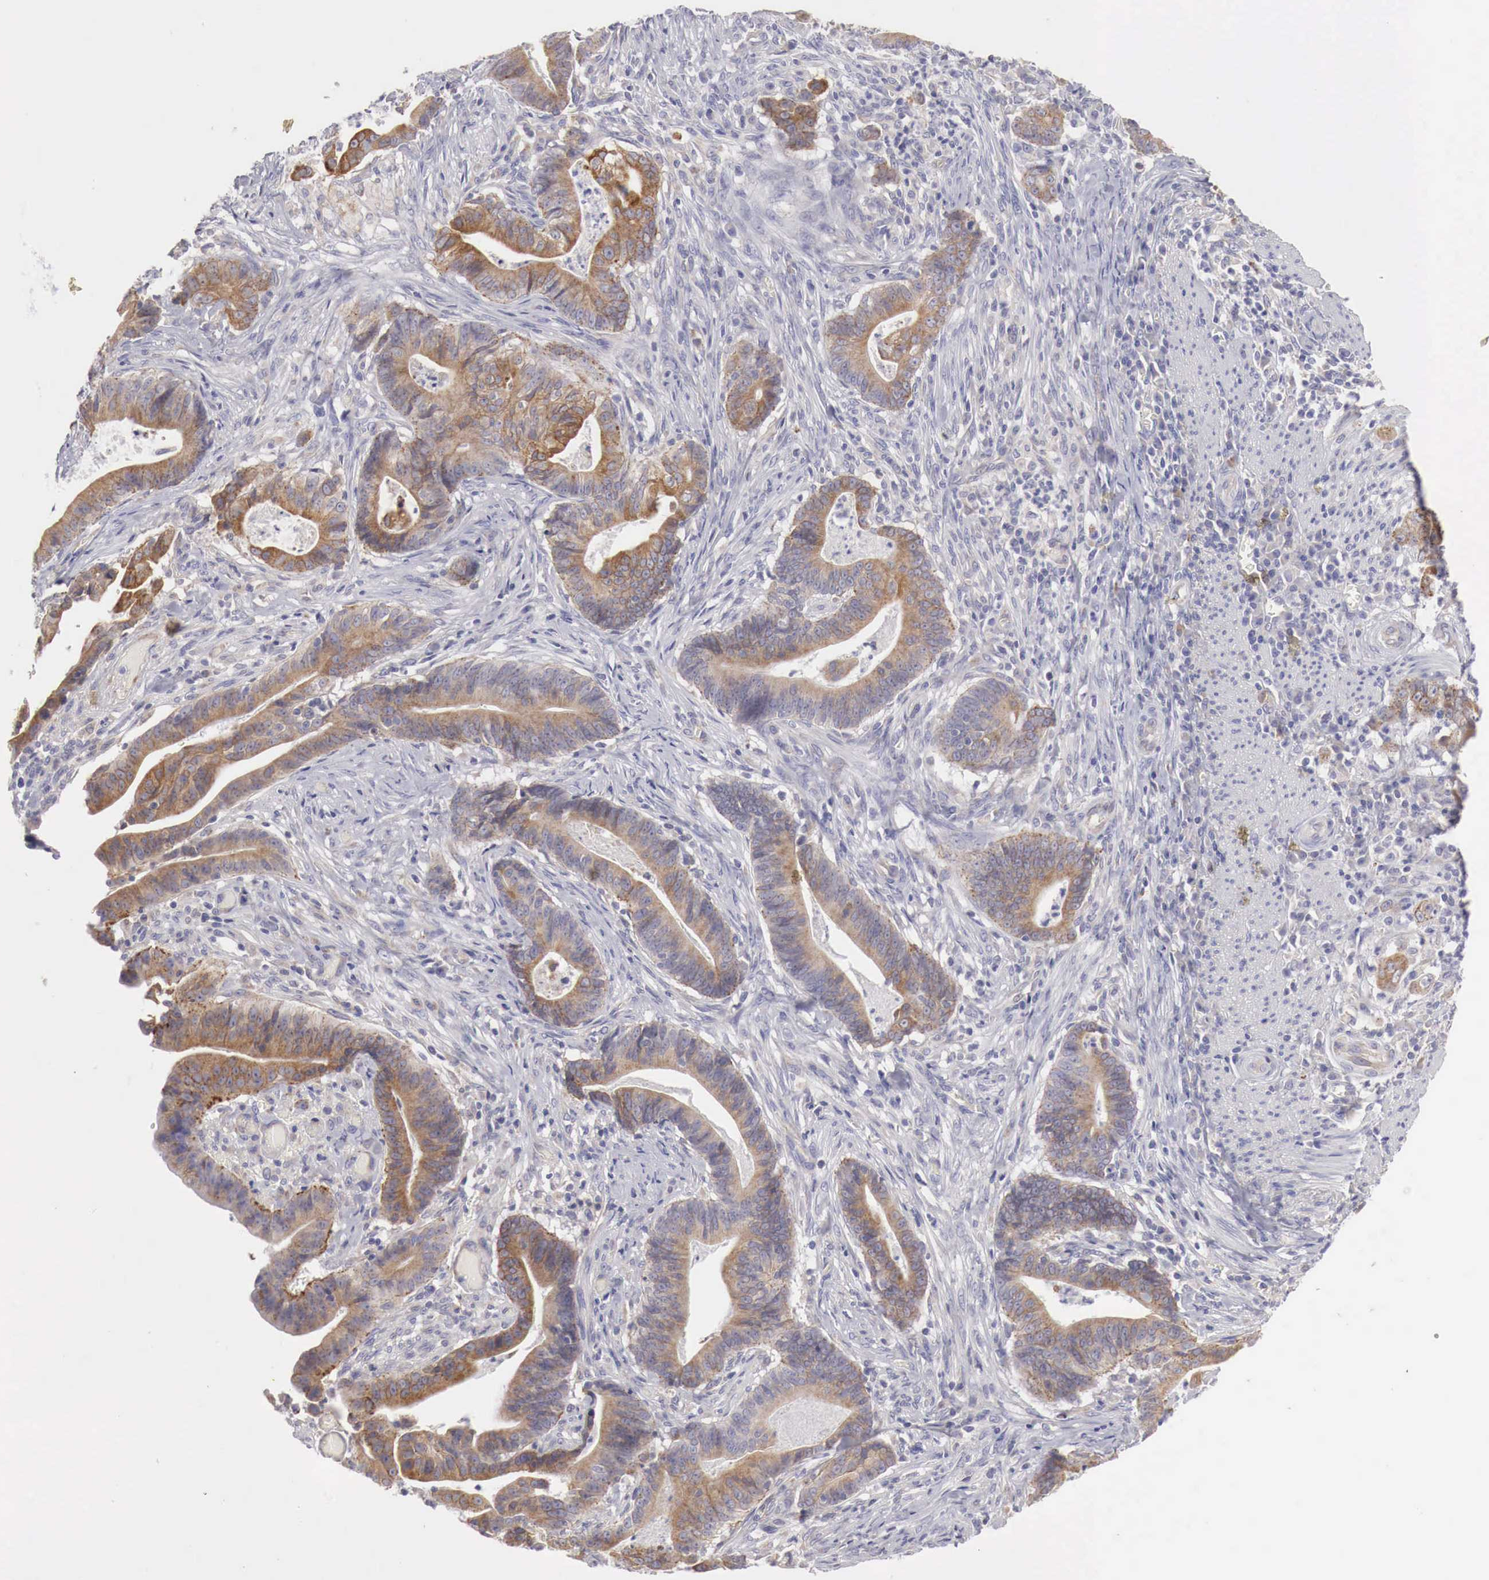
{"staining": {"intensity": "moderate", "quantity": ">75%", "location": "cytoplasmic/membranous"}, "tissue": "stomach cancer", "cell_type": "Tumor cells", "image_type": "cancer", "snomed": [{"axis": "morphology", "description": "Adenocarcinoma, NOS"}, {"axis": "topography", "description": "Stomach, lower"}], "caption": "DAB immunohistochemical staining of stomach cancer exhibits moderate cytoplasmic/membranous protein staining in about >75% of tumor cells.", "gene": "NSDHL", "patient": {"sex": "female", "age": 86}}